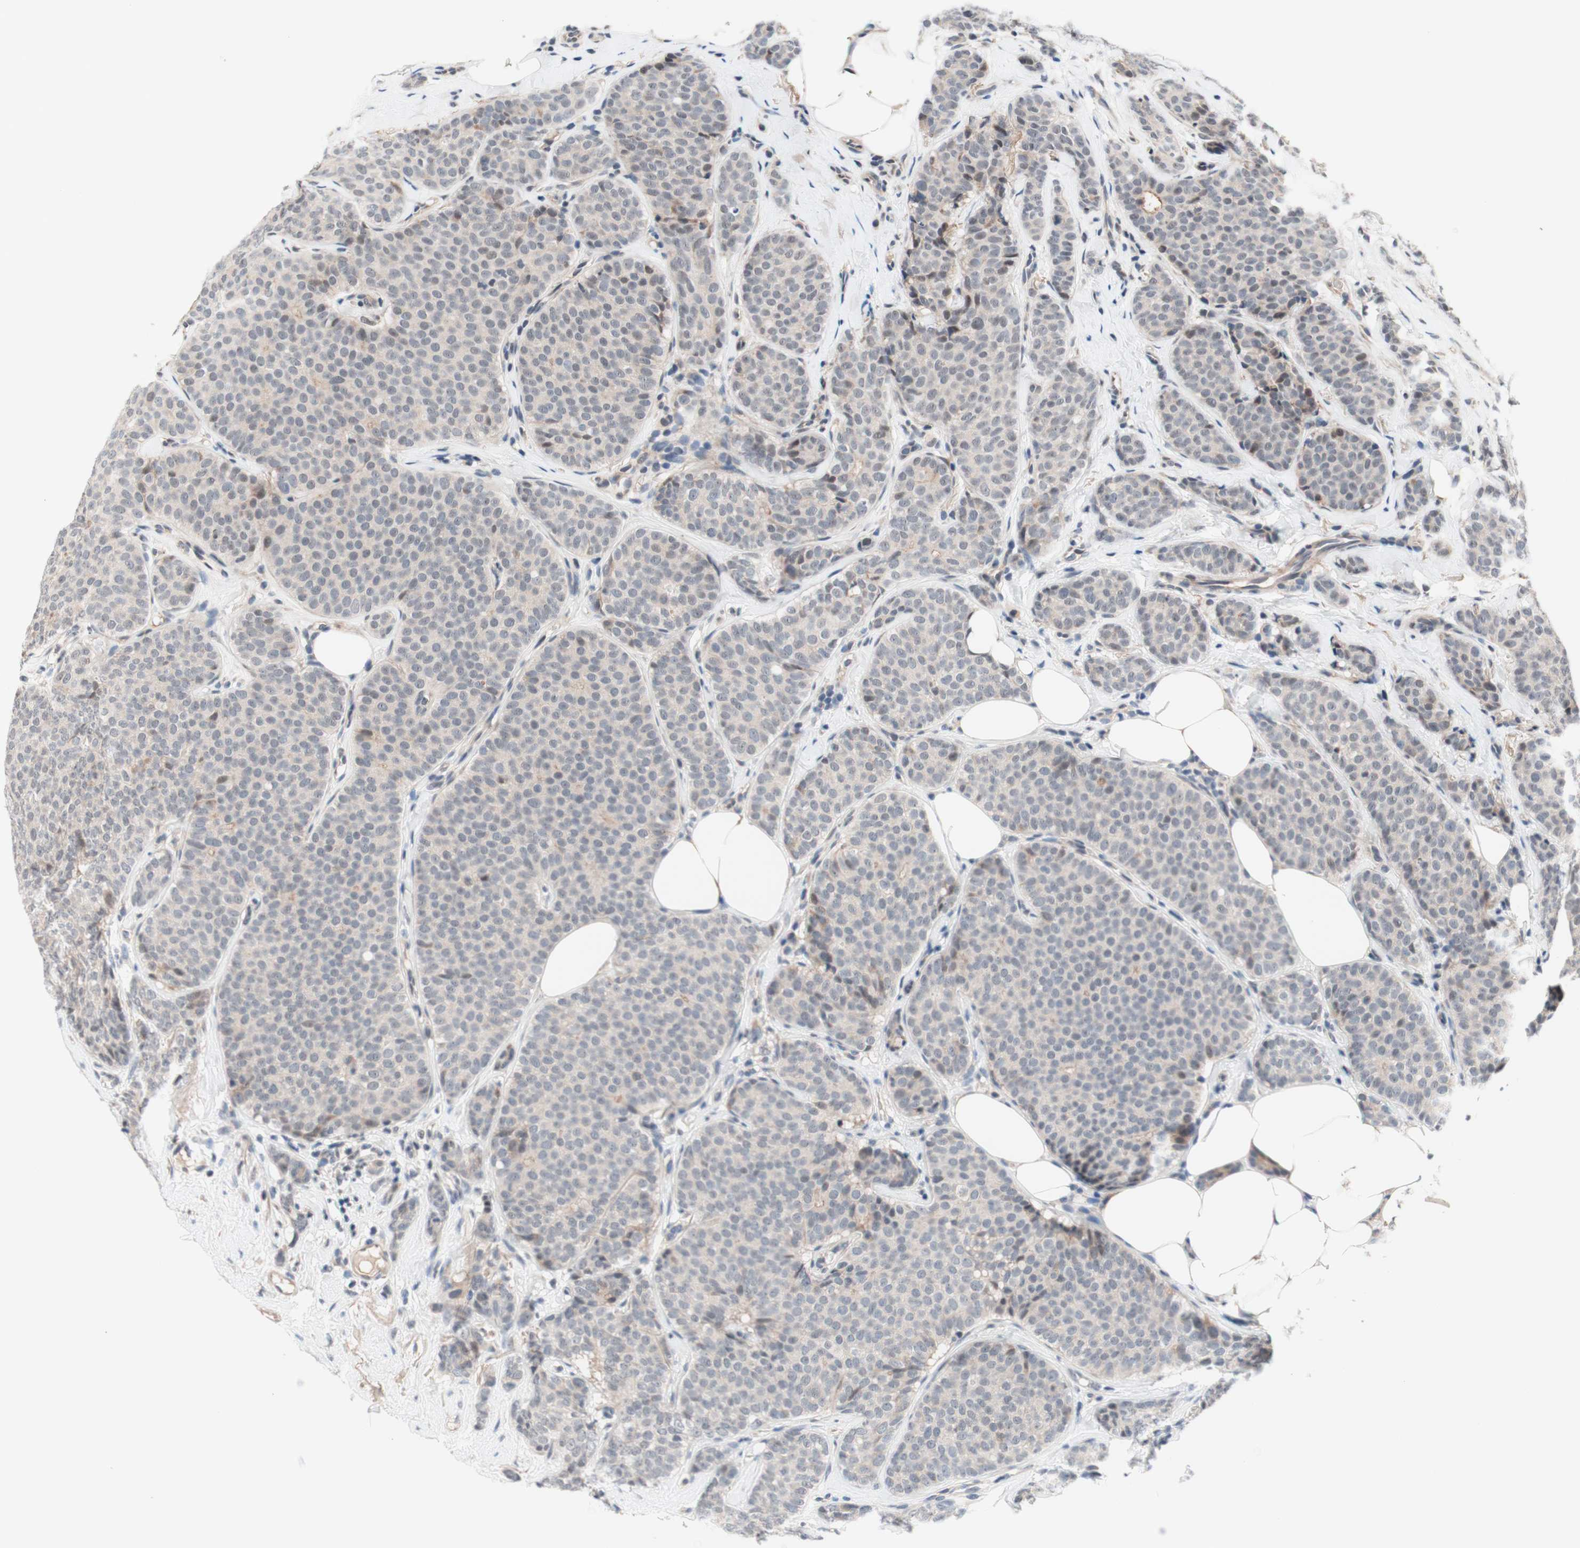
{"staining": {"intensity": "negative", "quantity": "none", "location": "none"}, "tissue": "breast cancer", "cell_type": "Tumor cells", "image_type": "cancer", "snomed": [{"axis": "morphology", "description": "Lobular carcinoma"}, {"axis": "topography", "description": "Skin"}, {"axis": "topography", "description": "Breast"}], "caption": "There is no significant expression in tumor cells of breast cancer.", "gene": "CD55", "patient": {"sex": "female", "age": 46}}